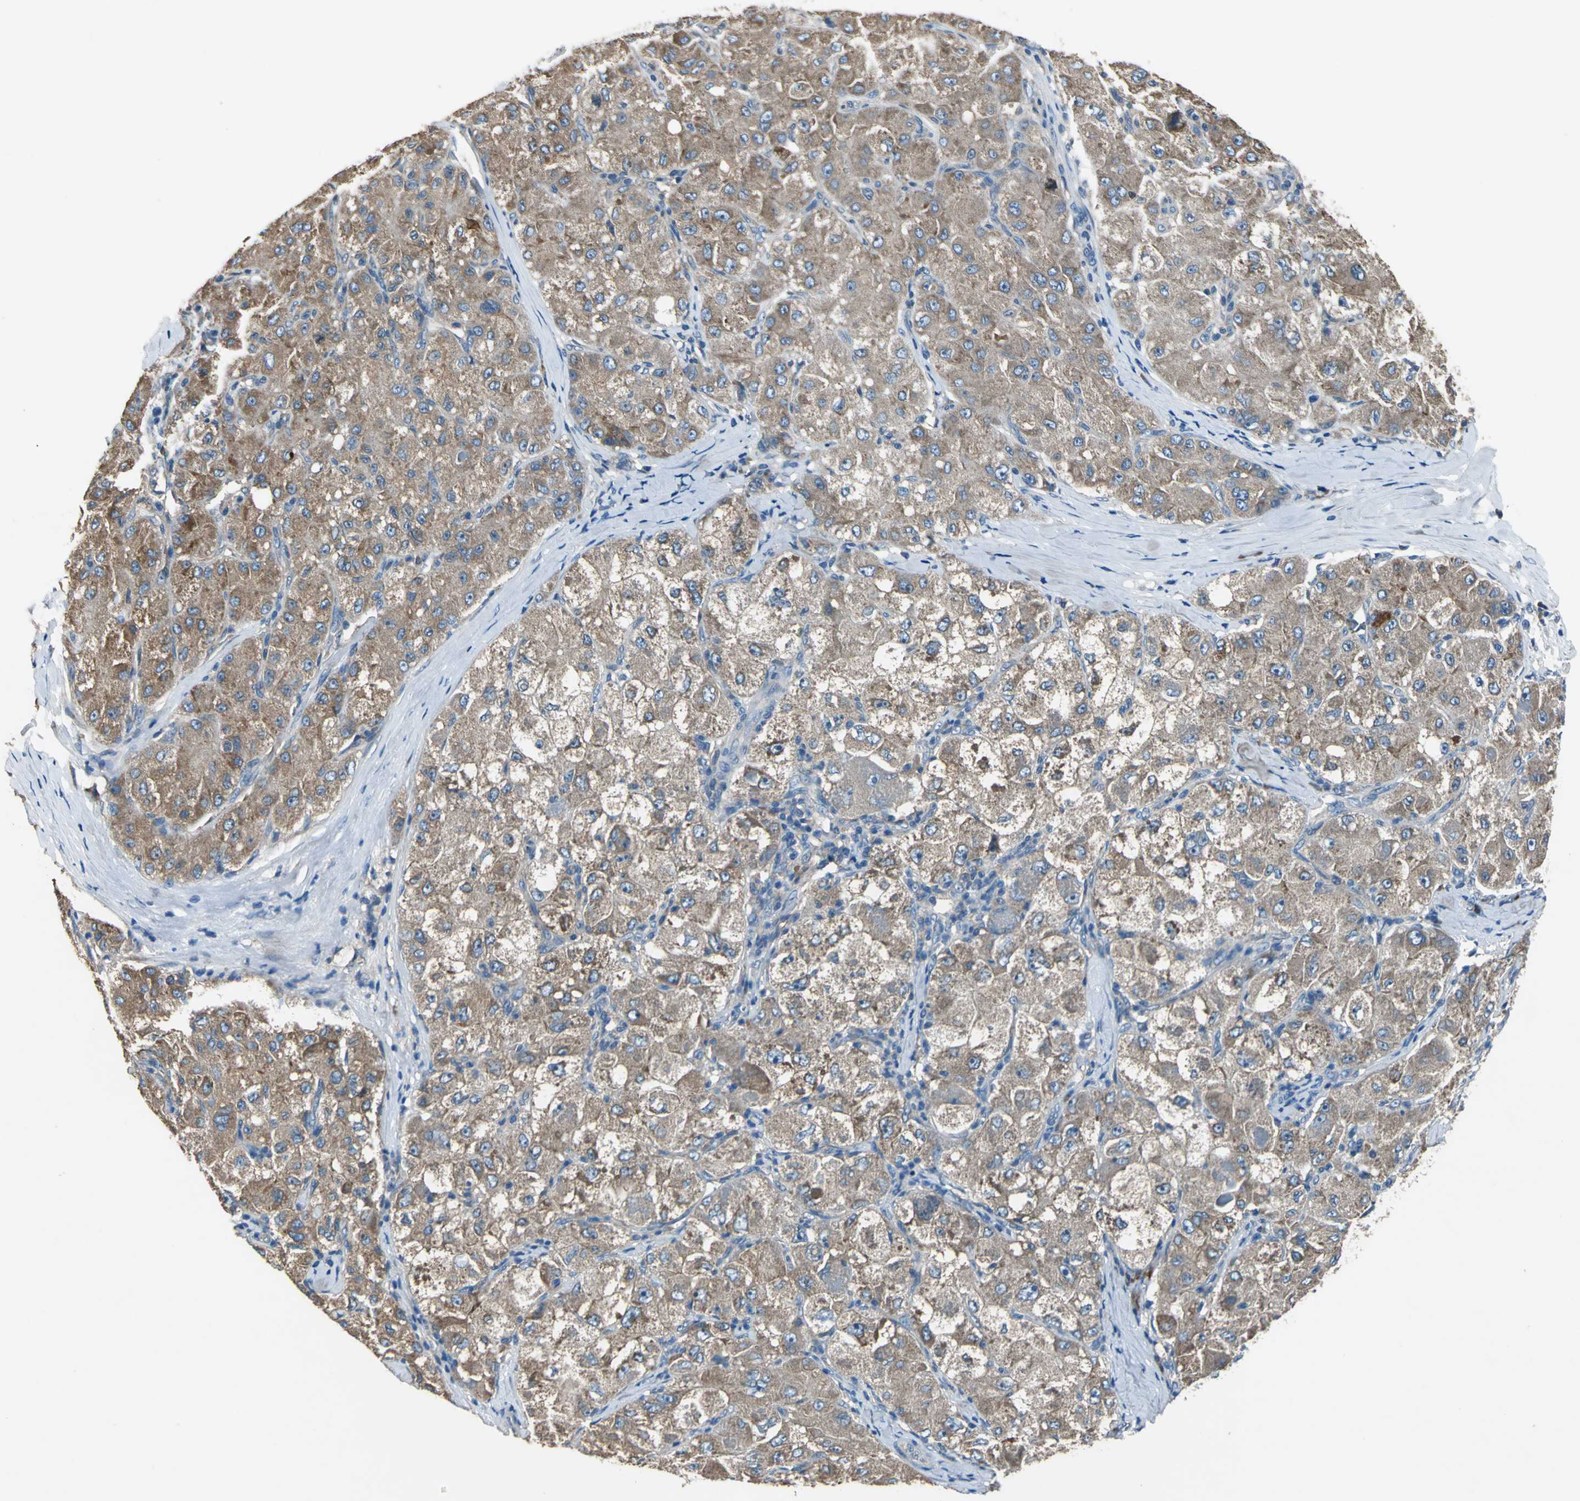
{"staining": {"intensity": "moderate", "quantity": ">75%", "location": "cytoplasmic/membranous"}, "tissue": "liver cancer", "cell_type": "Tumor cells", "image_type": "cancer", "snomed": [{"axis": "morphology", "description": "Carcinoma, Hepatocellular, NOS"}, {"axis": "topography", "description": "Liver"}], "caption": "Immunohistochemistry (IHC) of liver cancer (hepatocellular carcinoma) shows medium levels of moderate cytoplasmic/membranous expression in about >75% of tumor cells.", "gene": "HEPH", "patient": {"sex": "male", "age": 80}}